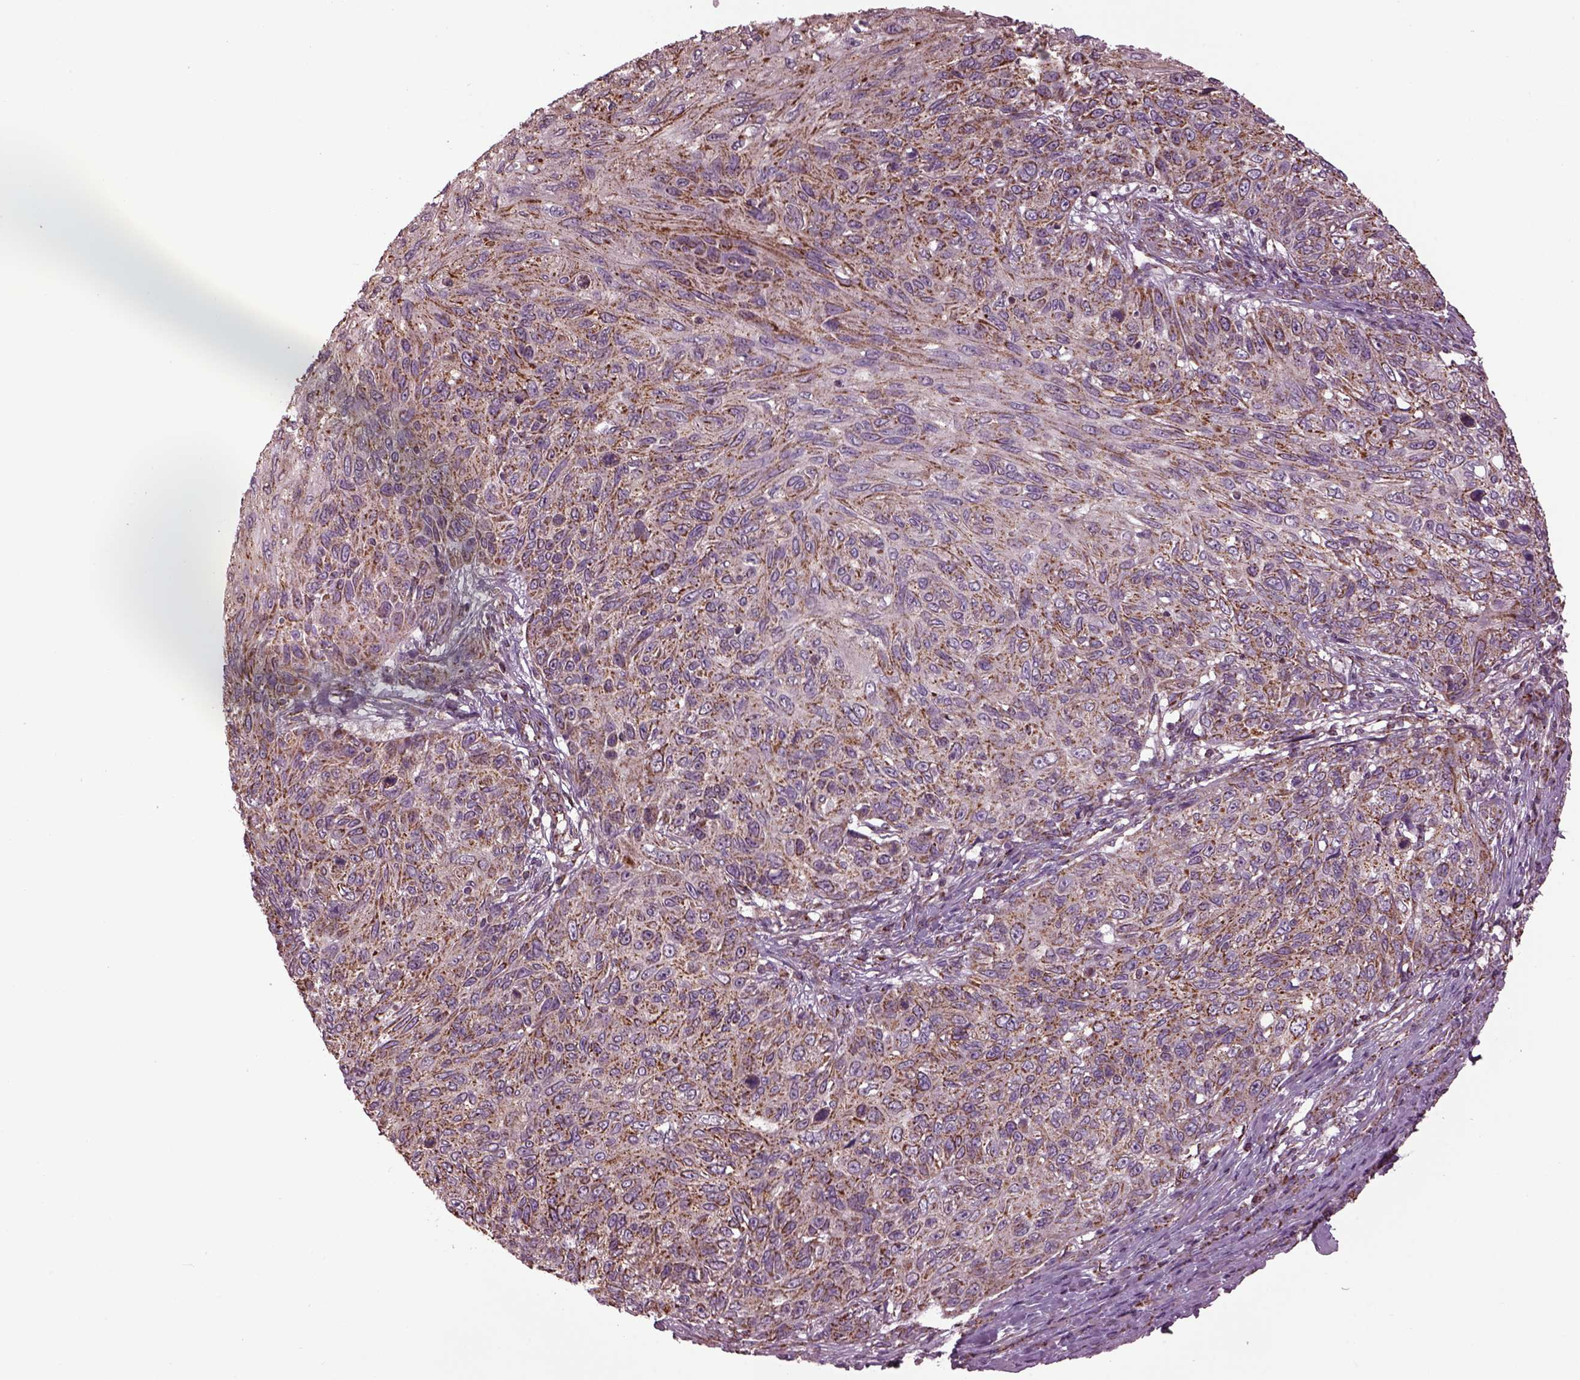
{"staining": {"intensity": "weak", "quantity": "25%-75%", "location": "cytoplasmic/membranous"}, "tissue": "skin cancer", "cell_type": "Tumor cells", "image_type": "cancer", "snomed": [{"axis": "morphology", "description": "Squamous cell carcinoma, NOS"}, {"axis": "topography", "description": "Skin"}], "caption": "Immunohistochemical staining of human skin cancer demonstrates weak cytoplasmic/membranous protein staining in approximately 25%-75% of tumor cells.", "gene": "TMEM254", "patient": {"sex": "male", "age": 92}}